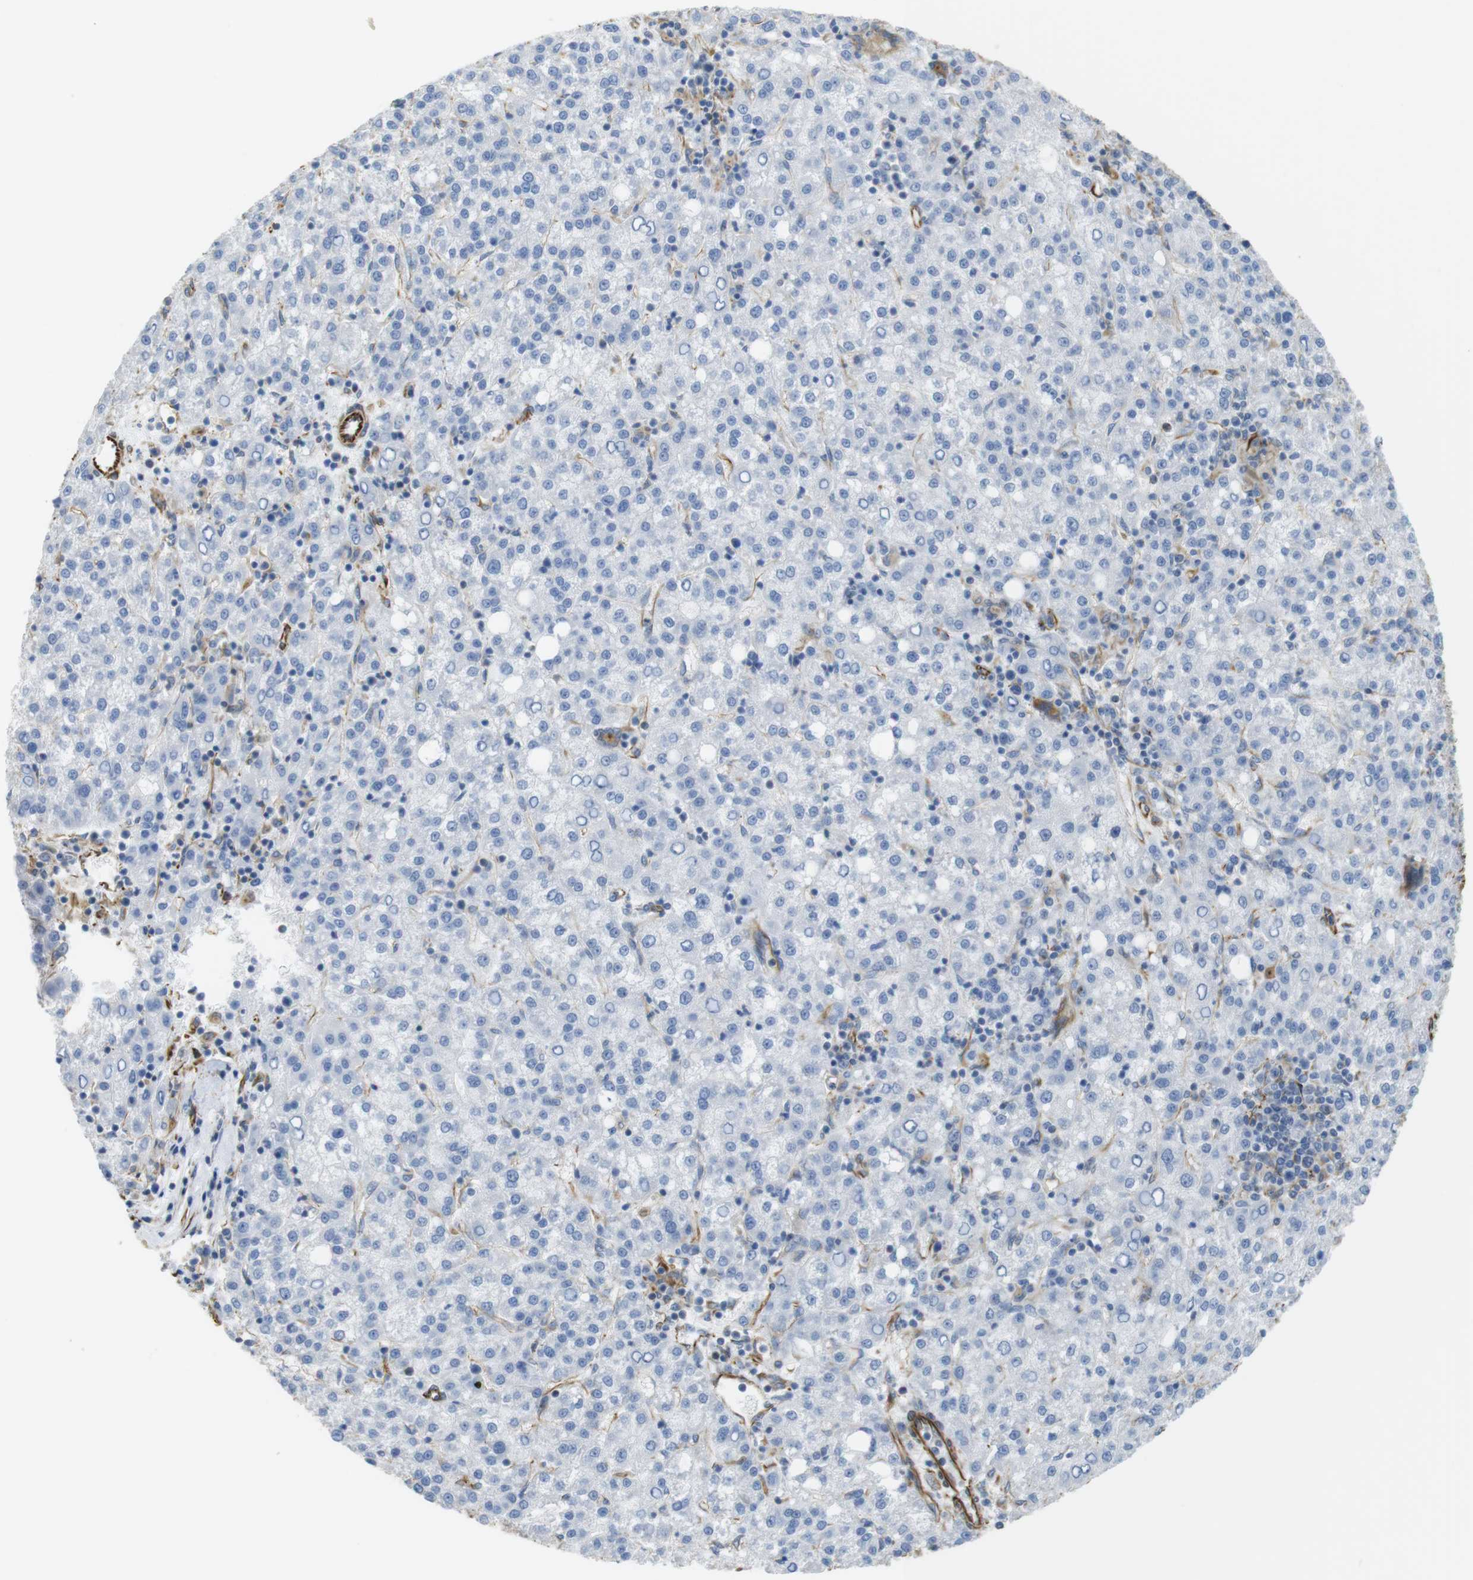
{"staining": {"intensity": "negative", "quantity": "none", "location": "none"}, "tissue": "liver cancer", "cell_type": "Tumor cells", "image_type": "cancer", "snomed": [{"axis": "morphology", "description": "Carcinoma, Hepatocellular, NOS"}, {"axis": "topography", "description": "Liver"}], "caption": "Hepatocellular carcinoma (liver) was stained to show a protein in brown. There is no significant staining in tumor cells.", "gene": "RALGPS1", "patient": {"sex": "female", "age": 58}}